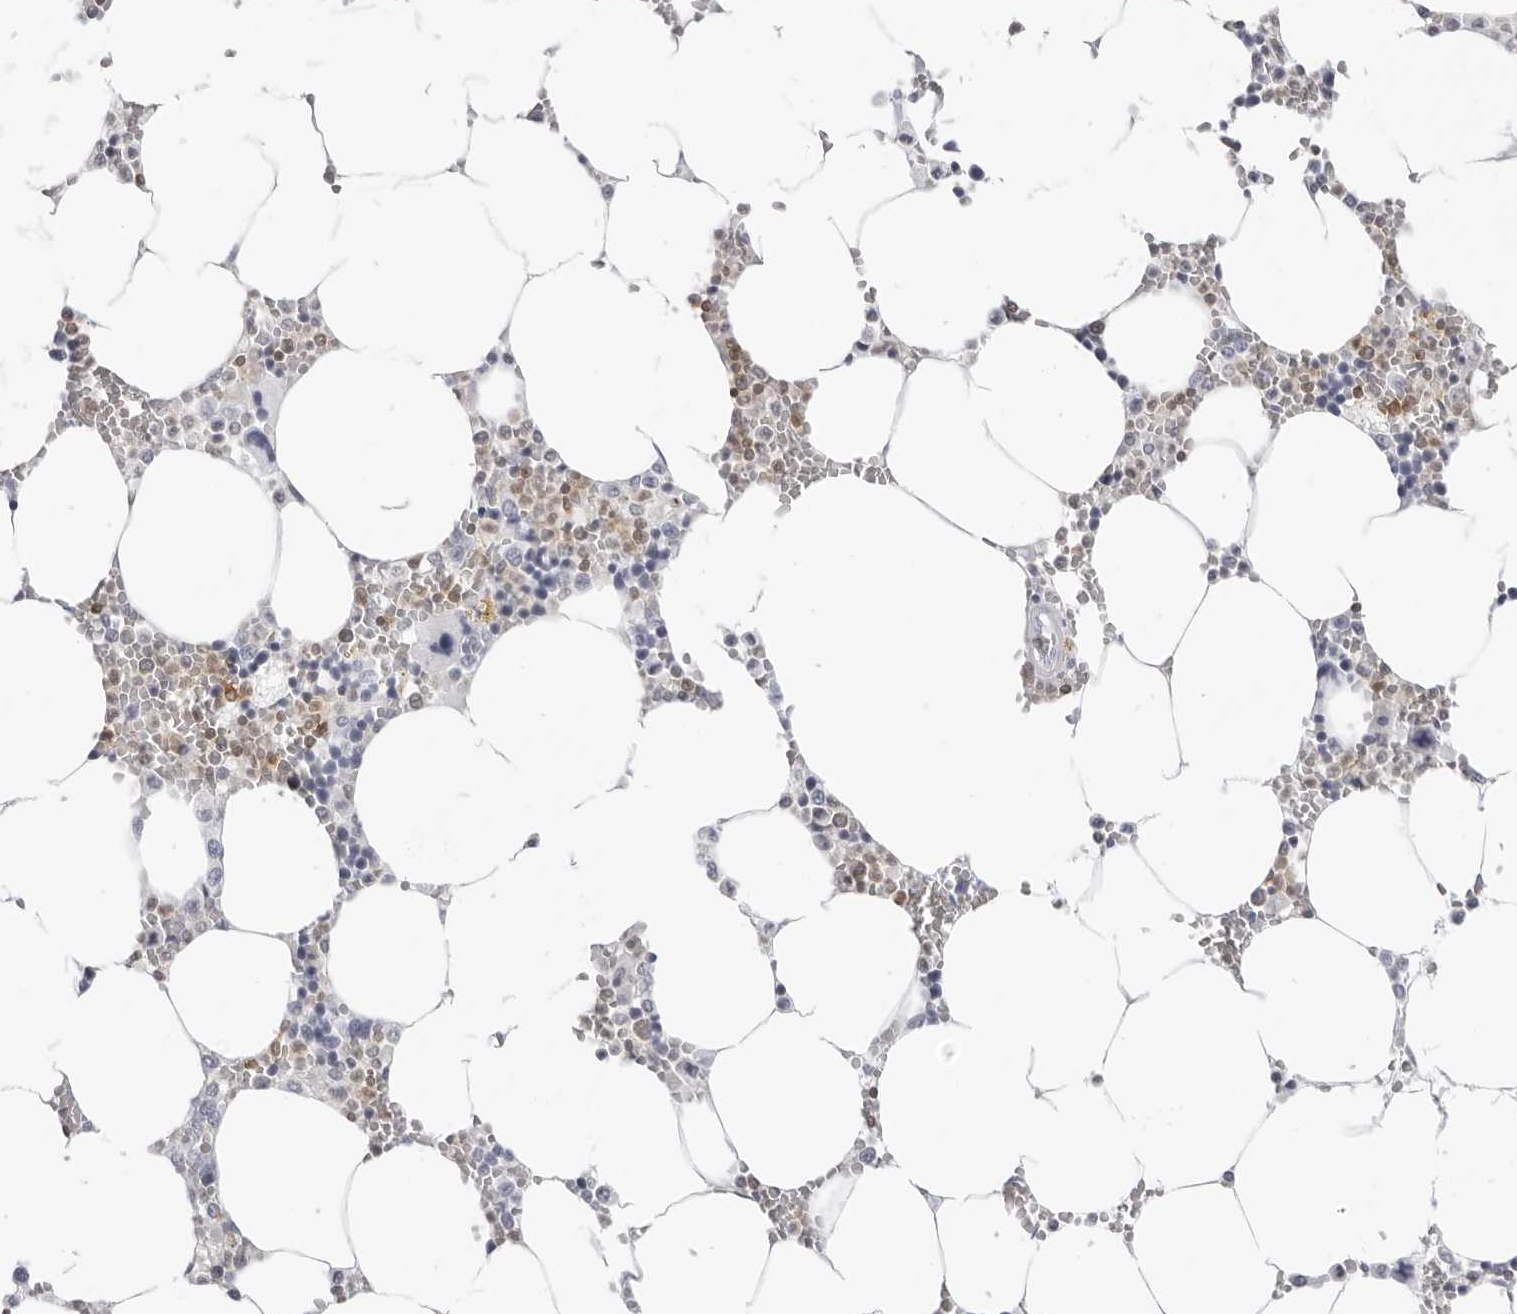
{"staining": {"intensity": "moderate", "quantity": "25%-75%", "location": "cytoplasmic/membranous,nuclear"}, "tissue": "bone marrow", "cell_type": "Hematopoietic cells", "image_type": "normal", "snomed": [{"axis": "morphology", "description": "Normal tissue, NOS"}, {"axis": "topography", "description": "Bone marrow"}], "caption": "This image demonstrates IHC staining of unremarkable bone marrow, with medium moderate cytoplasmic/membranous,nuclear expression in about 25%-75% of hematopoietic cells.", "gene": "FMNL1", "patient": {"sex": "male", "age": 70}}